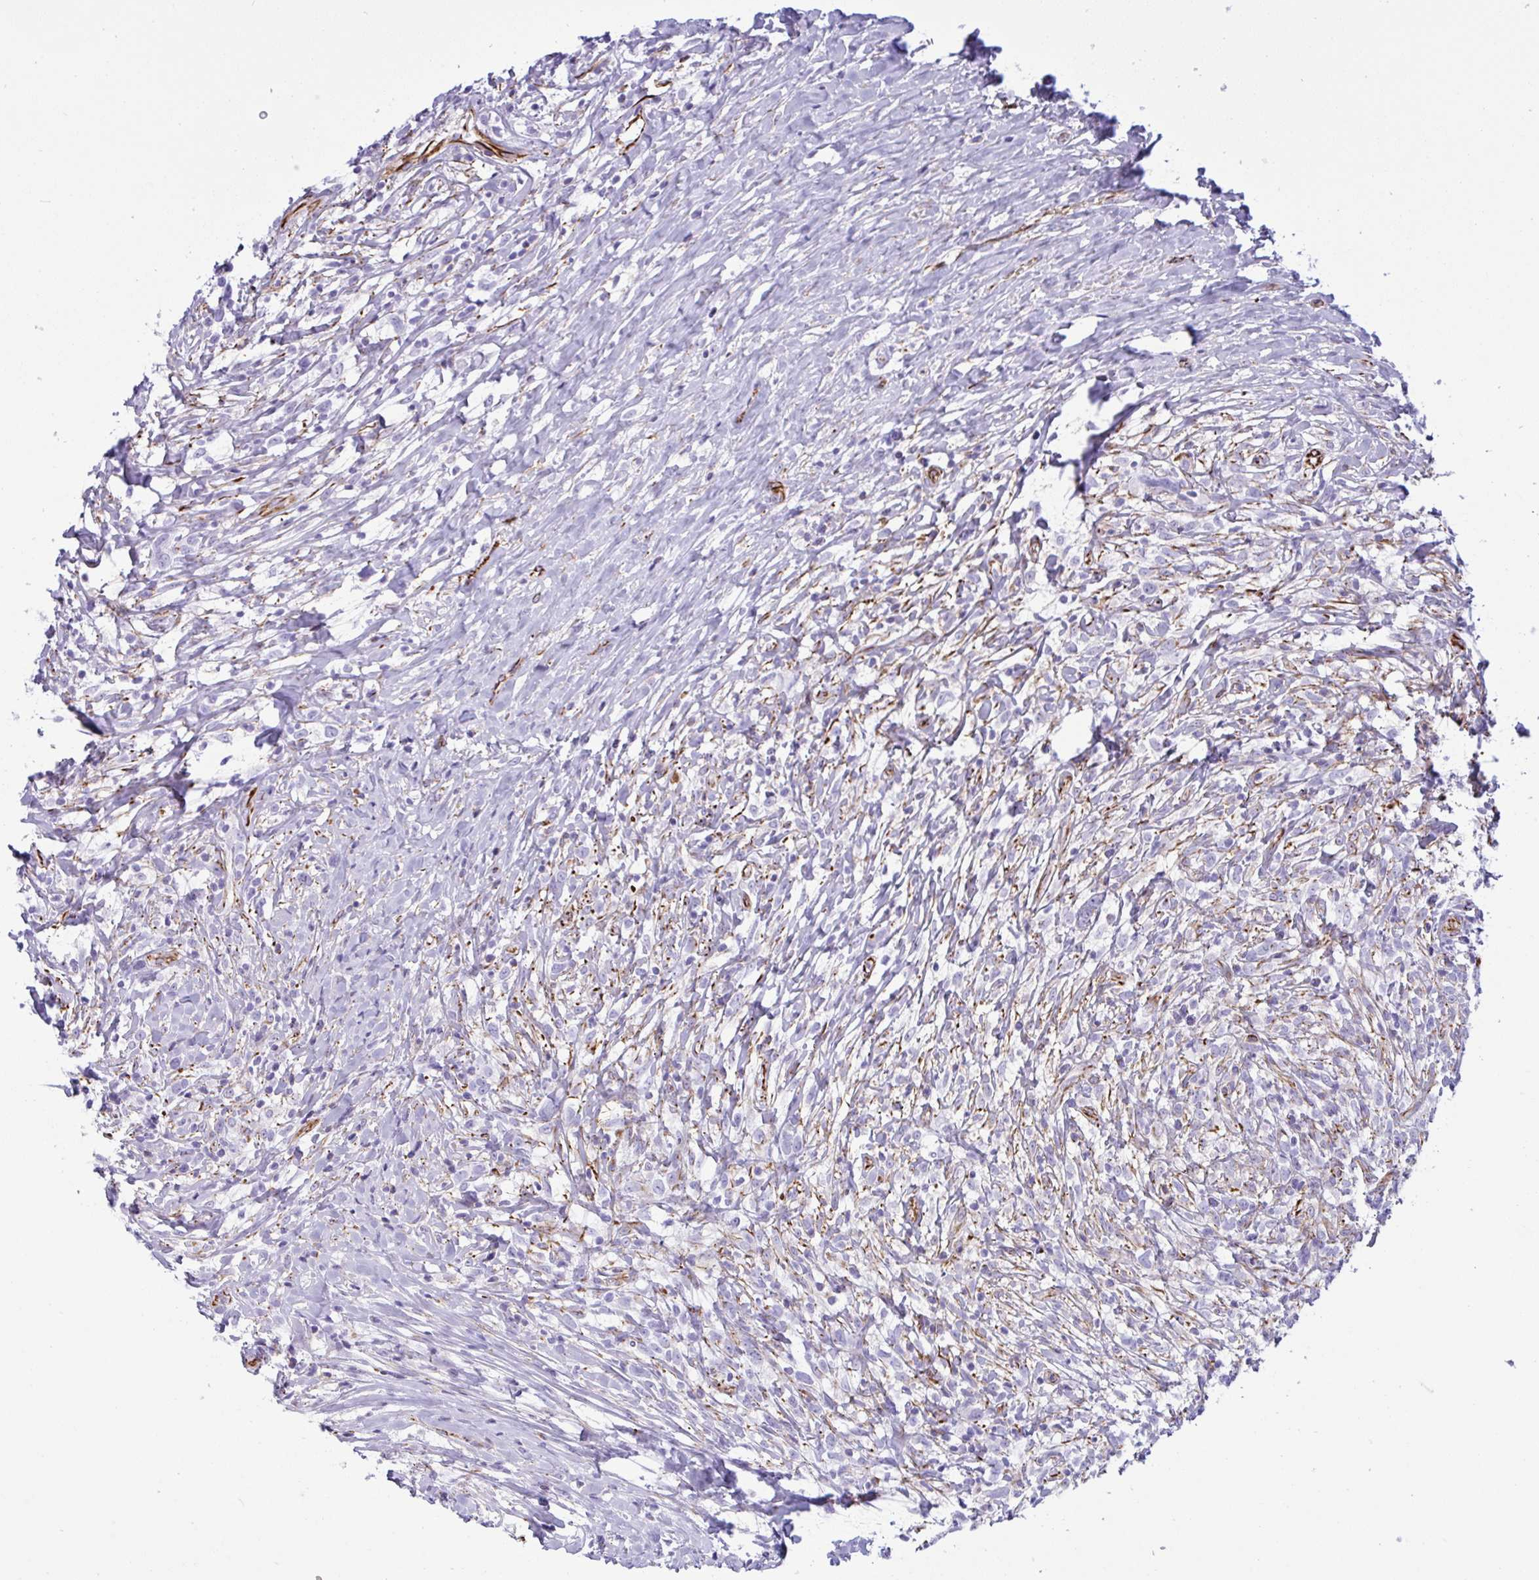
{"staining": {"intensity": "negative", "quantity": "none", "location": "none"}, "tissue": "lymphoma", "cell_type": "Tumor cells", "image_type": "cancer", "snomed": [{"axis": "morphology", "description": "Hodgkin's disease, NOS"}, {"axis": "topography", "description": "No Tissue"}], "caption": "Human lymphoma stained for a protein using immunohistochemistry (IHC) demonstrates no expression in tumor cells.", "gene": "SMAD5", "patient": {"sex": "female", "age": 21}}